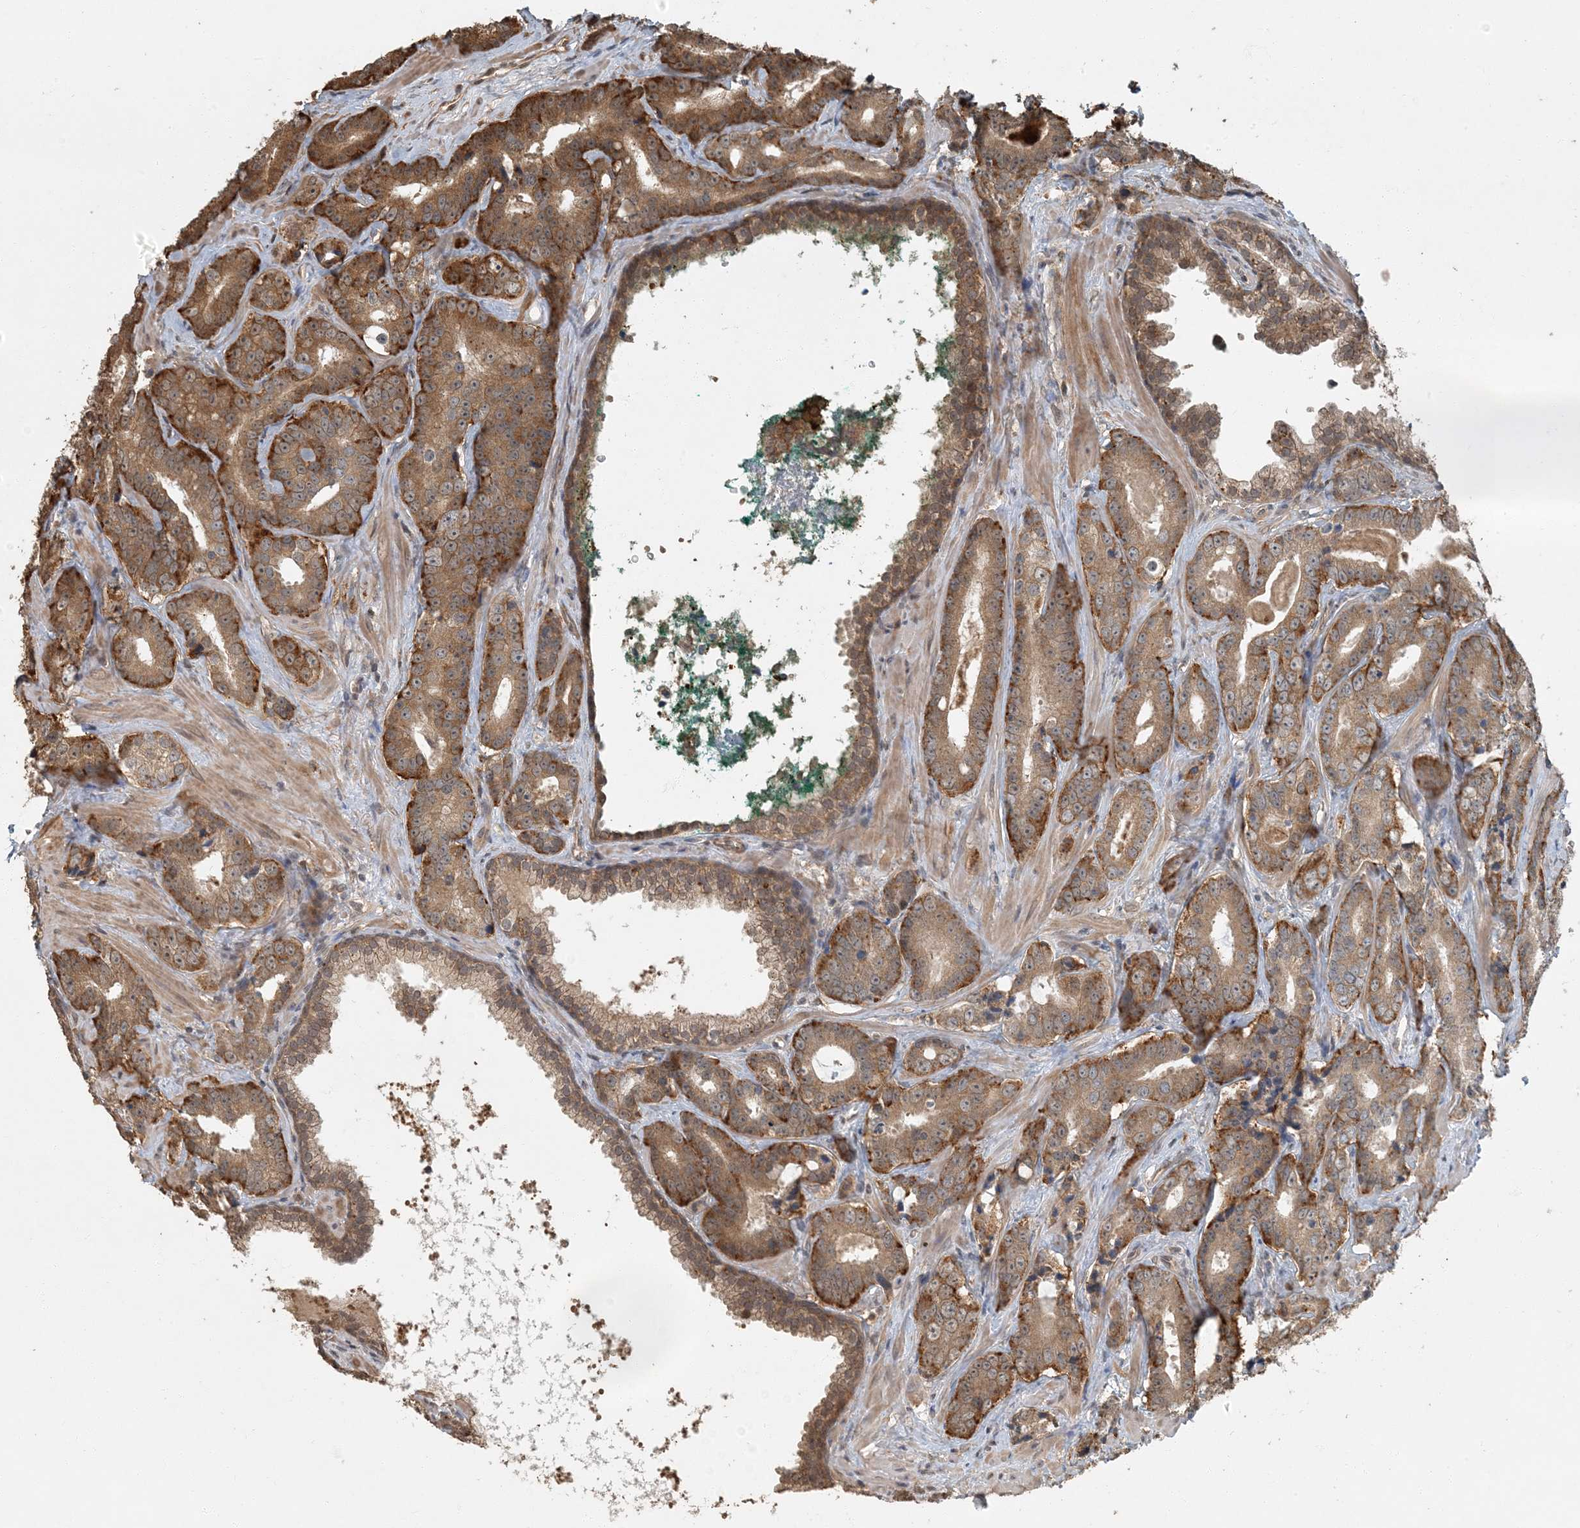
{"staining": {"intensity": "strong", "quantity": ">75%", "location": "cytoplasmic/membranous"}, "tissue": "prostate cancer", "cell_type": "Tumor cells", "image_type": "cancer", "snomed": [{"axis": "morphology", "description": "Adenocarcinoma, High grade"}, {"axis": "topography", "description": "Prostate"}], "caption": "Immunohistochemistry (IHC) micrograph of human prostate high-grade adenocarcinoma stained for a protein (brown), which exhibits high levels of strong cytoplasmic/membranous staining in approximately >75% of tumor cells.", "gene": "AK9", "patient": {"sex": "male", "age": 62}}